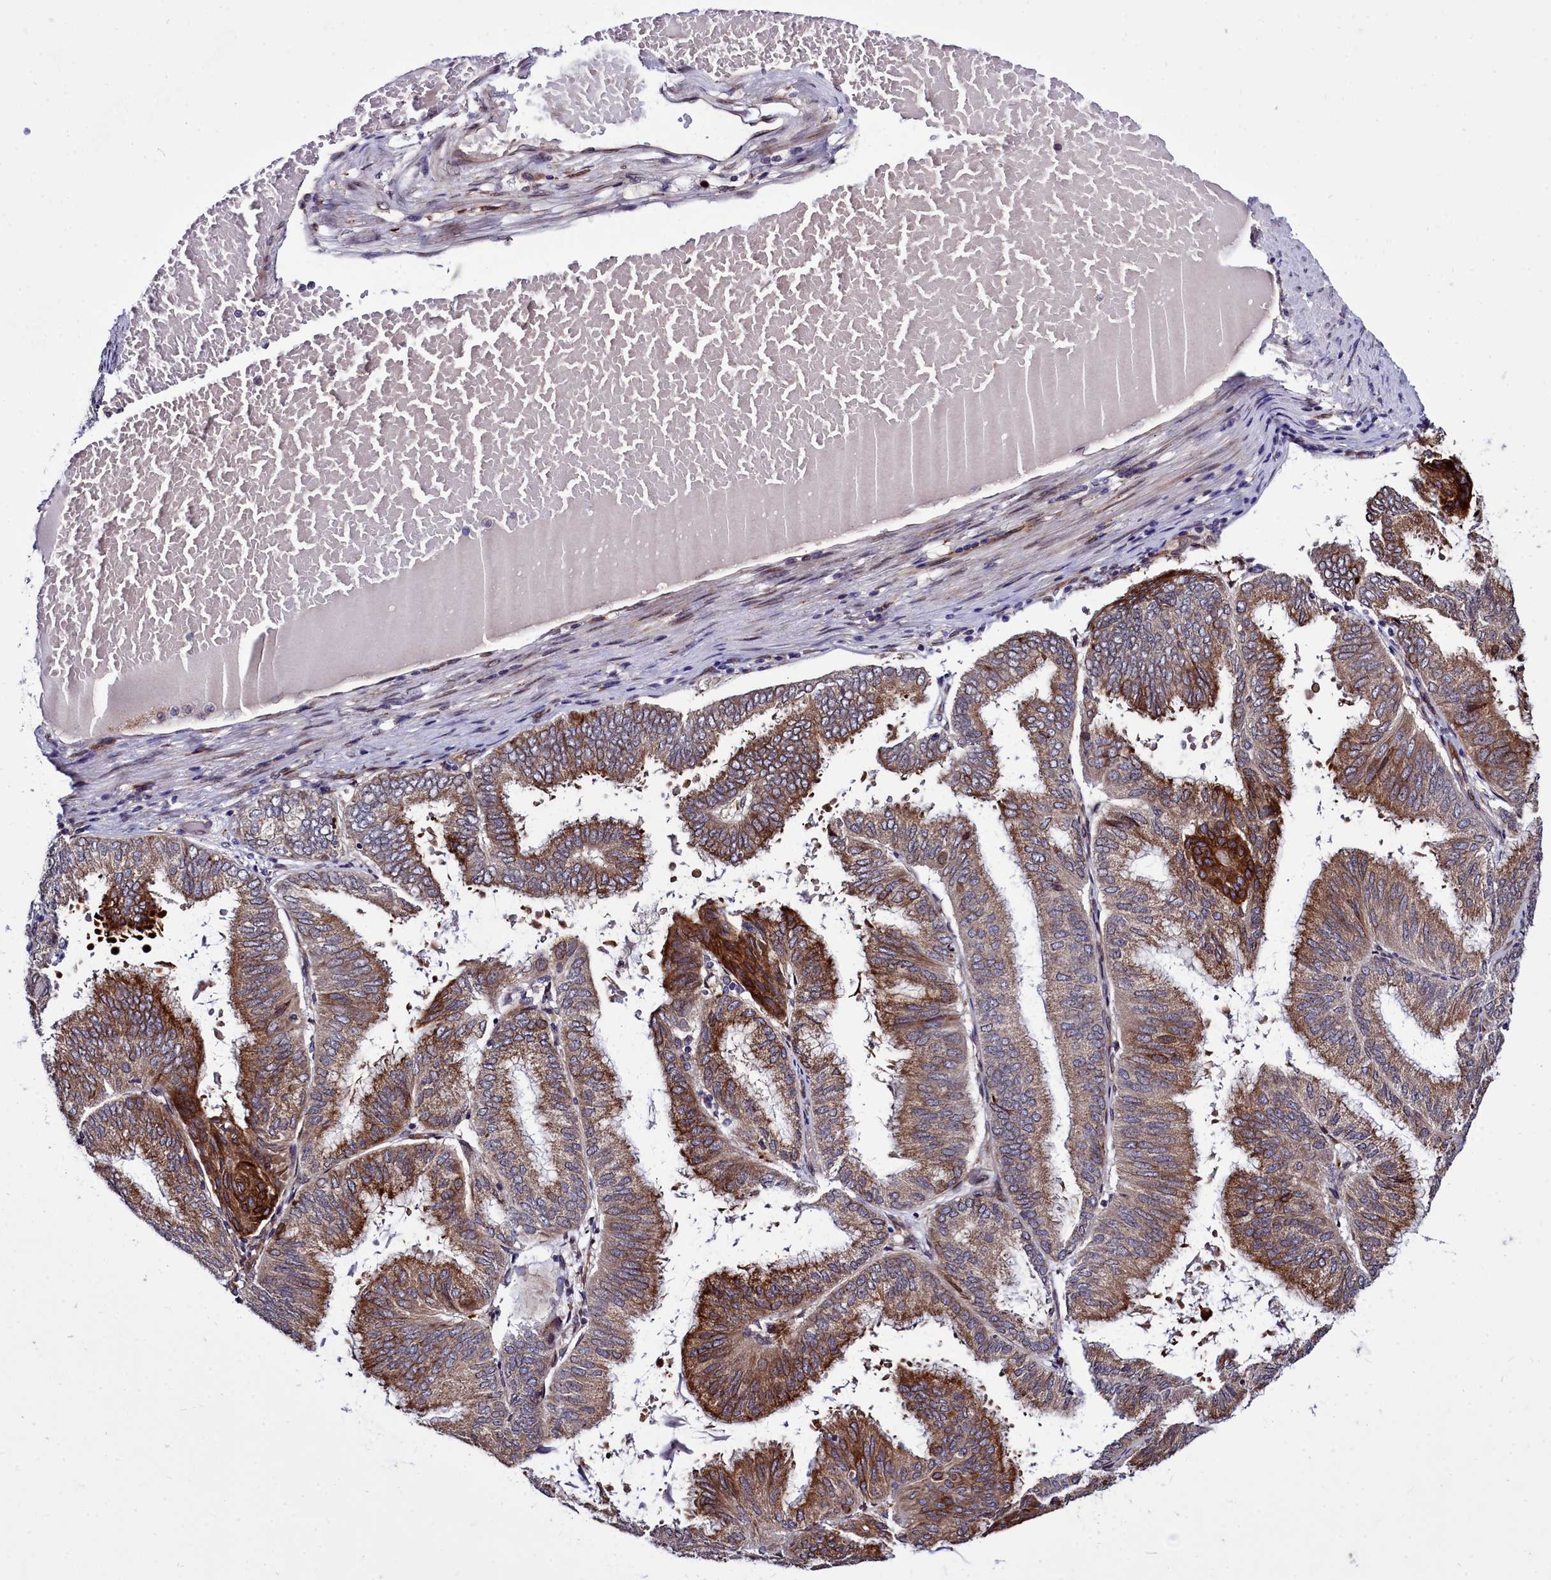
{"staining": {"intensity": "strong", "quantity": "25%-75%", "location": "cytoplasmic/membranous"}, "tissue": "endometrial cancer", "cell_type": "Tumor cells", "image_type": "cancer", "snomed": [{"axis": "morphology", "description": "Adenocarcinoma, NOS"}, {"axis": "topography", "description": "Endometrium"}], "caption": "Endometrial cancer (adenocarcinoma) stained for a protein (brown) exhibits strong cytoplasmic/membranous positive positivity in about 25%-75% of tumor cells.", "gene": "RAPGEF4", "patient": {"sex": "female", "age": 49}}